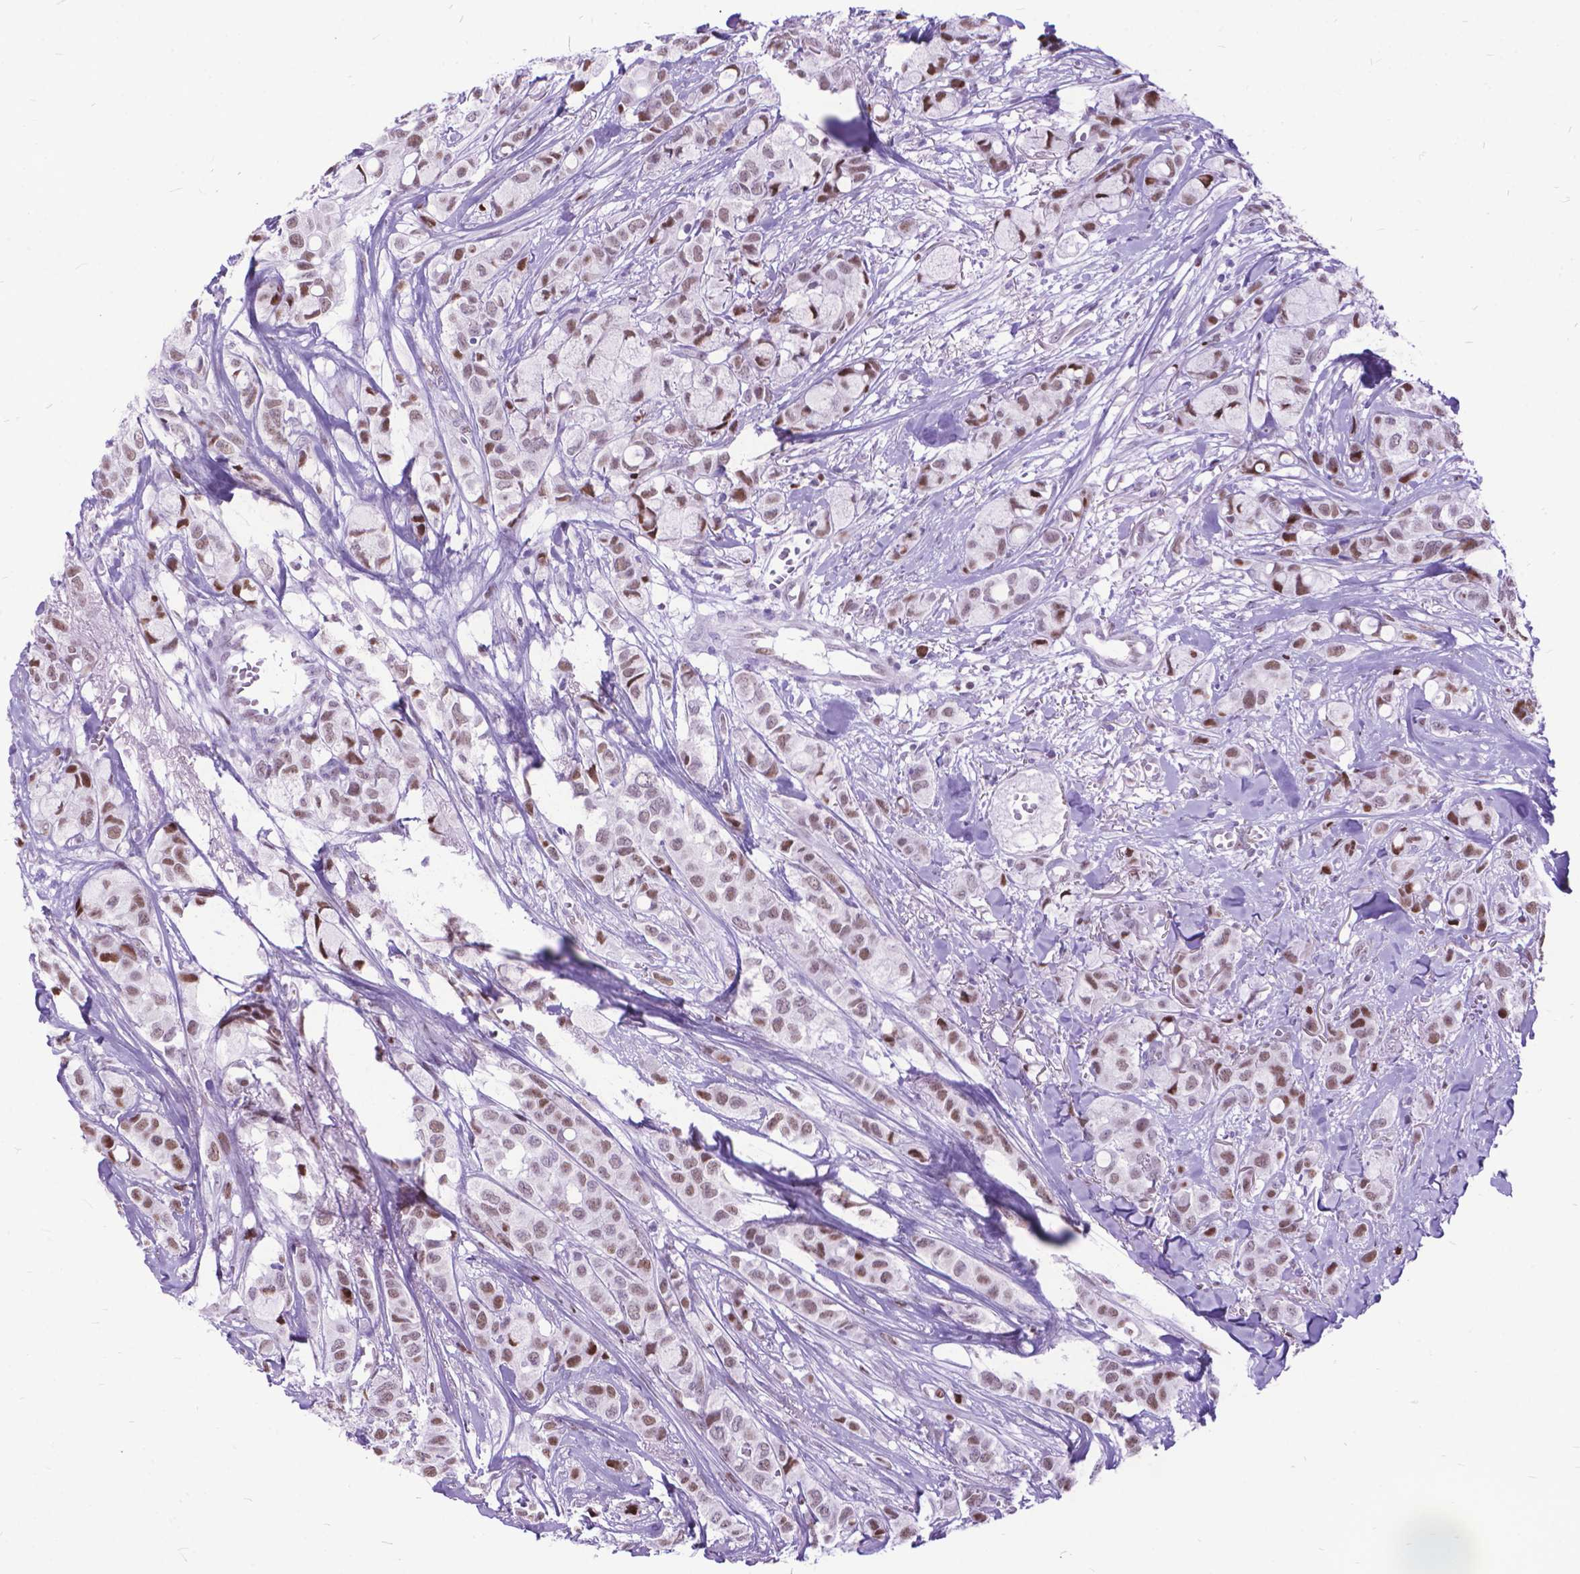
{"staining": {"intensity": "moderate", "quantity": "25%-75%", "location": "nuclear"}, "tissue": "breast cancer", "cell_type": "Tumor cells", "image_type": "cancer", "snomed": [{"axis": "morphology", "description": "Duct carcinoma"}, {"axis": "topography", "description": "Breast"}], "caption": "An IHC photomicrograph of tumor tissue is shown. Protein staining in brown highlights moderate nuclear positivity in breast invasive ductal carcinoma within tumor cells. (DAB (3,3'-diaminobenzidine) IHC with brightfield microscopy, high magnification).", "gene": "POLE4", "patient": {"sex": "female", "age": 85}}